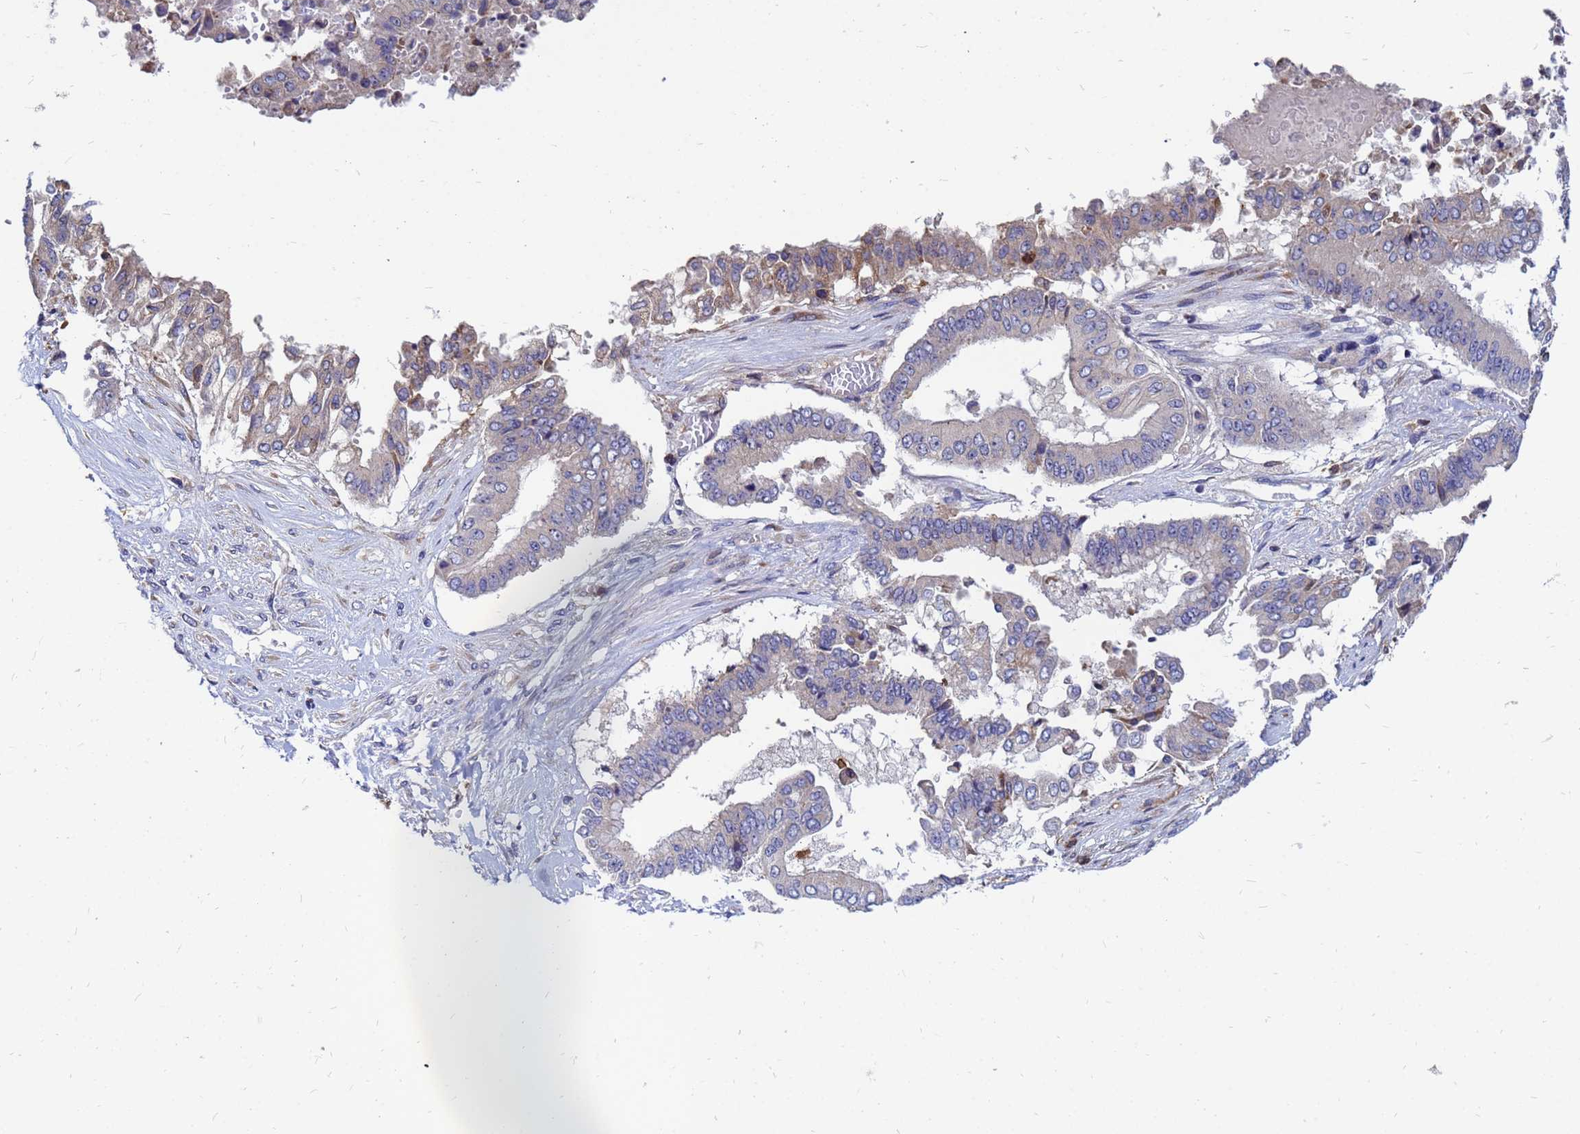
{"staining": {"intensity": "negative", "quantity": "none", "location": "none"}, "tissue": "pancreatic cancer", "cell_type": "Tumor cells", "image_type": "cancer", "snomed": [{"axis": "morphology", "description": "Adenocarcinoma, NOS"}, {"axis": "topography", "description": "Pancreas"}], "caption": "Histopathology image shows no significant protein expression in tumor cells of pancreatic cancer.", "gene": "MOB2", "patient": {"sex": "female", "age": 77}}